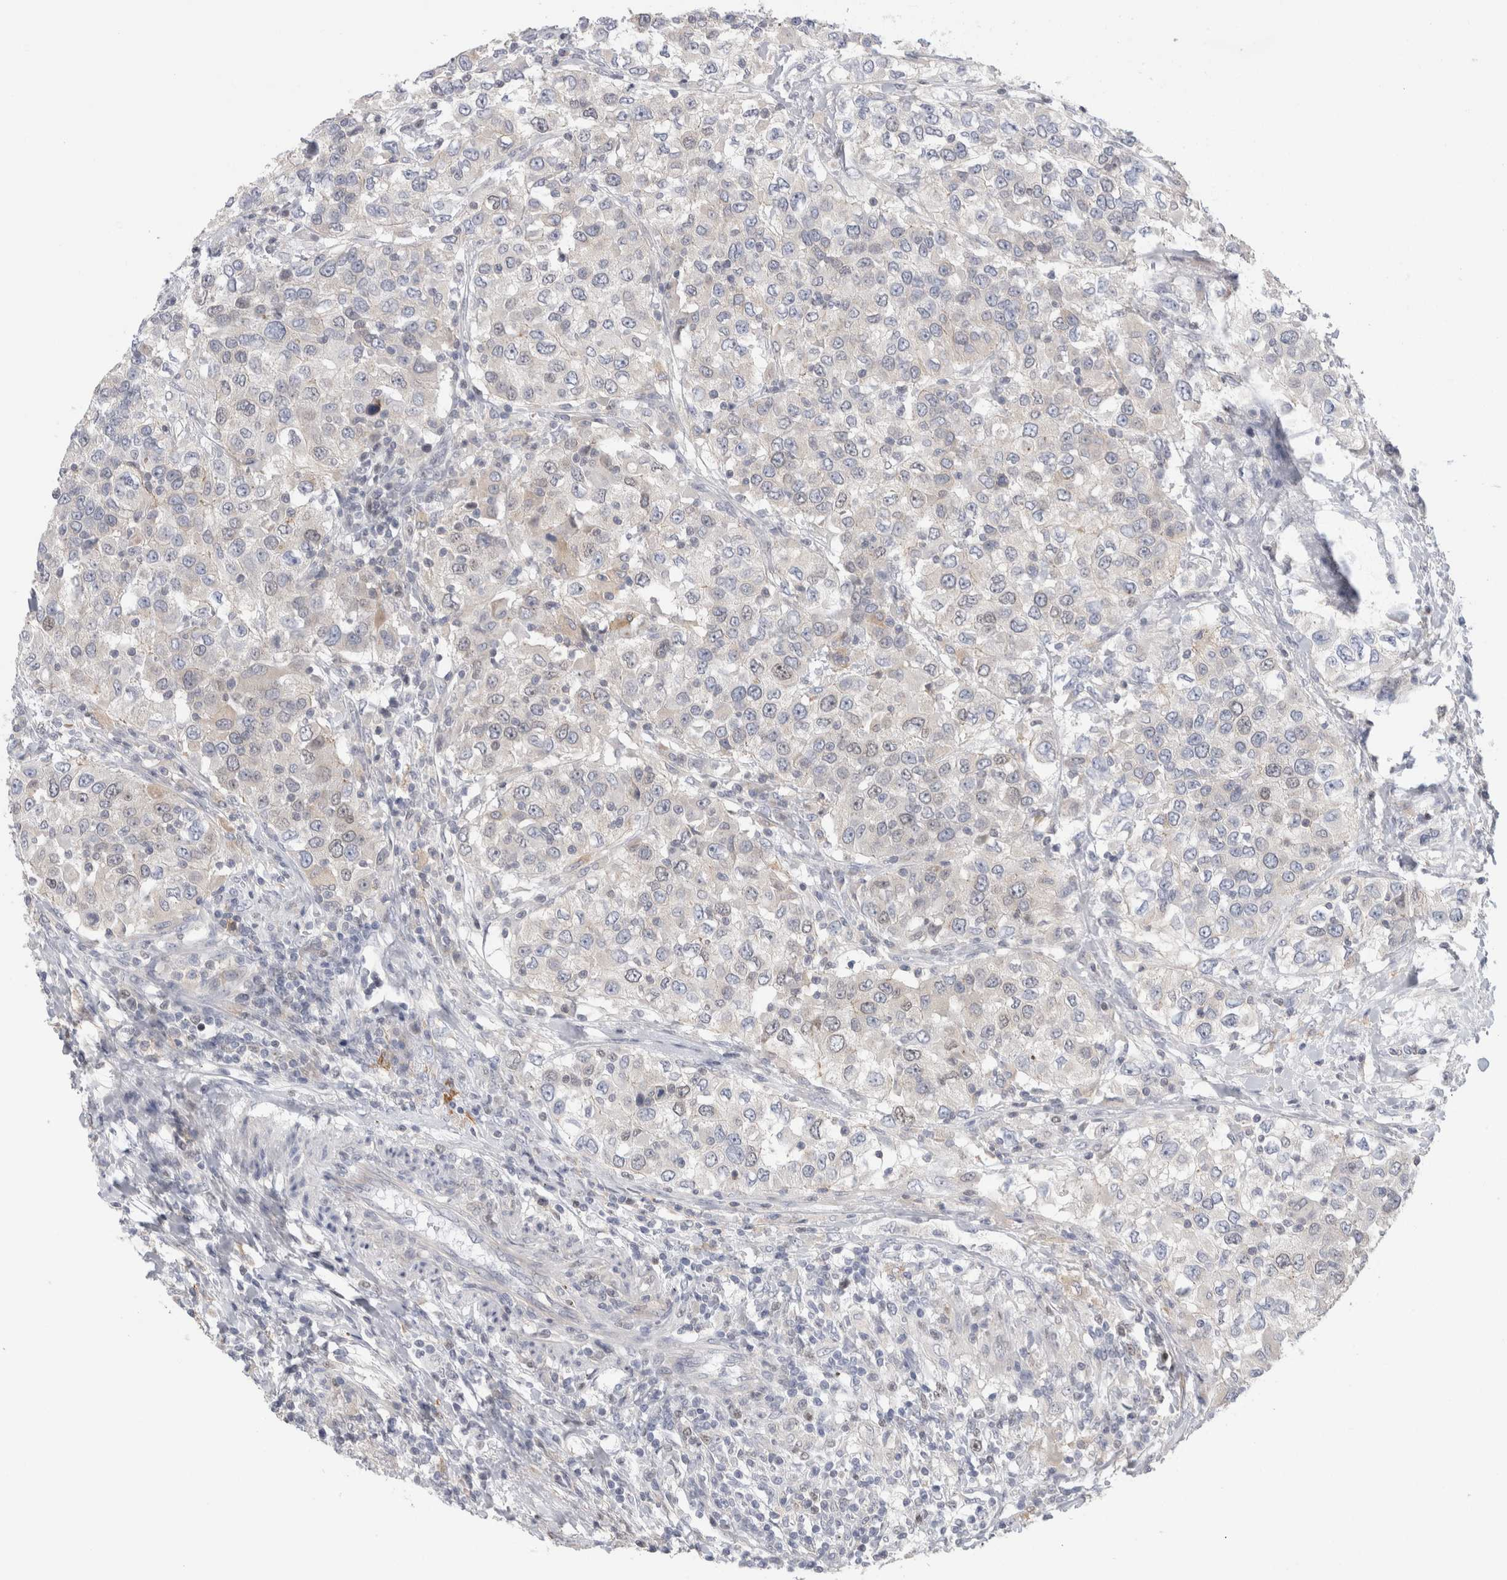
{"staining": {"intensity": "negative", "quantity": "none", "location": "none"}, "tissue": "urothelial cancer", "cell_type": "Tumor cells", "image_type": "cancer", "snomed": [{"axis": "morphology", "description": "Urothelial carcinoma, High grade"}, {"axis": "topography", "description": "Urinary bladder"}], "caption": "This is an immunohistochemistry photomicrograph of human urothelial carcinoma (high-grade). There is no staining in tumor cells.", "gene": "SYTL5", "patient": {"sex": "female", "age": 80}}